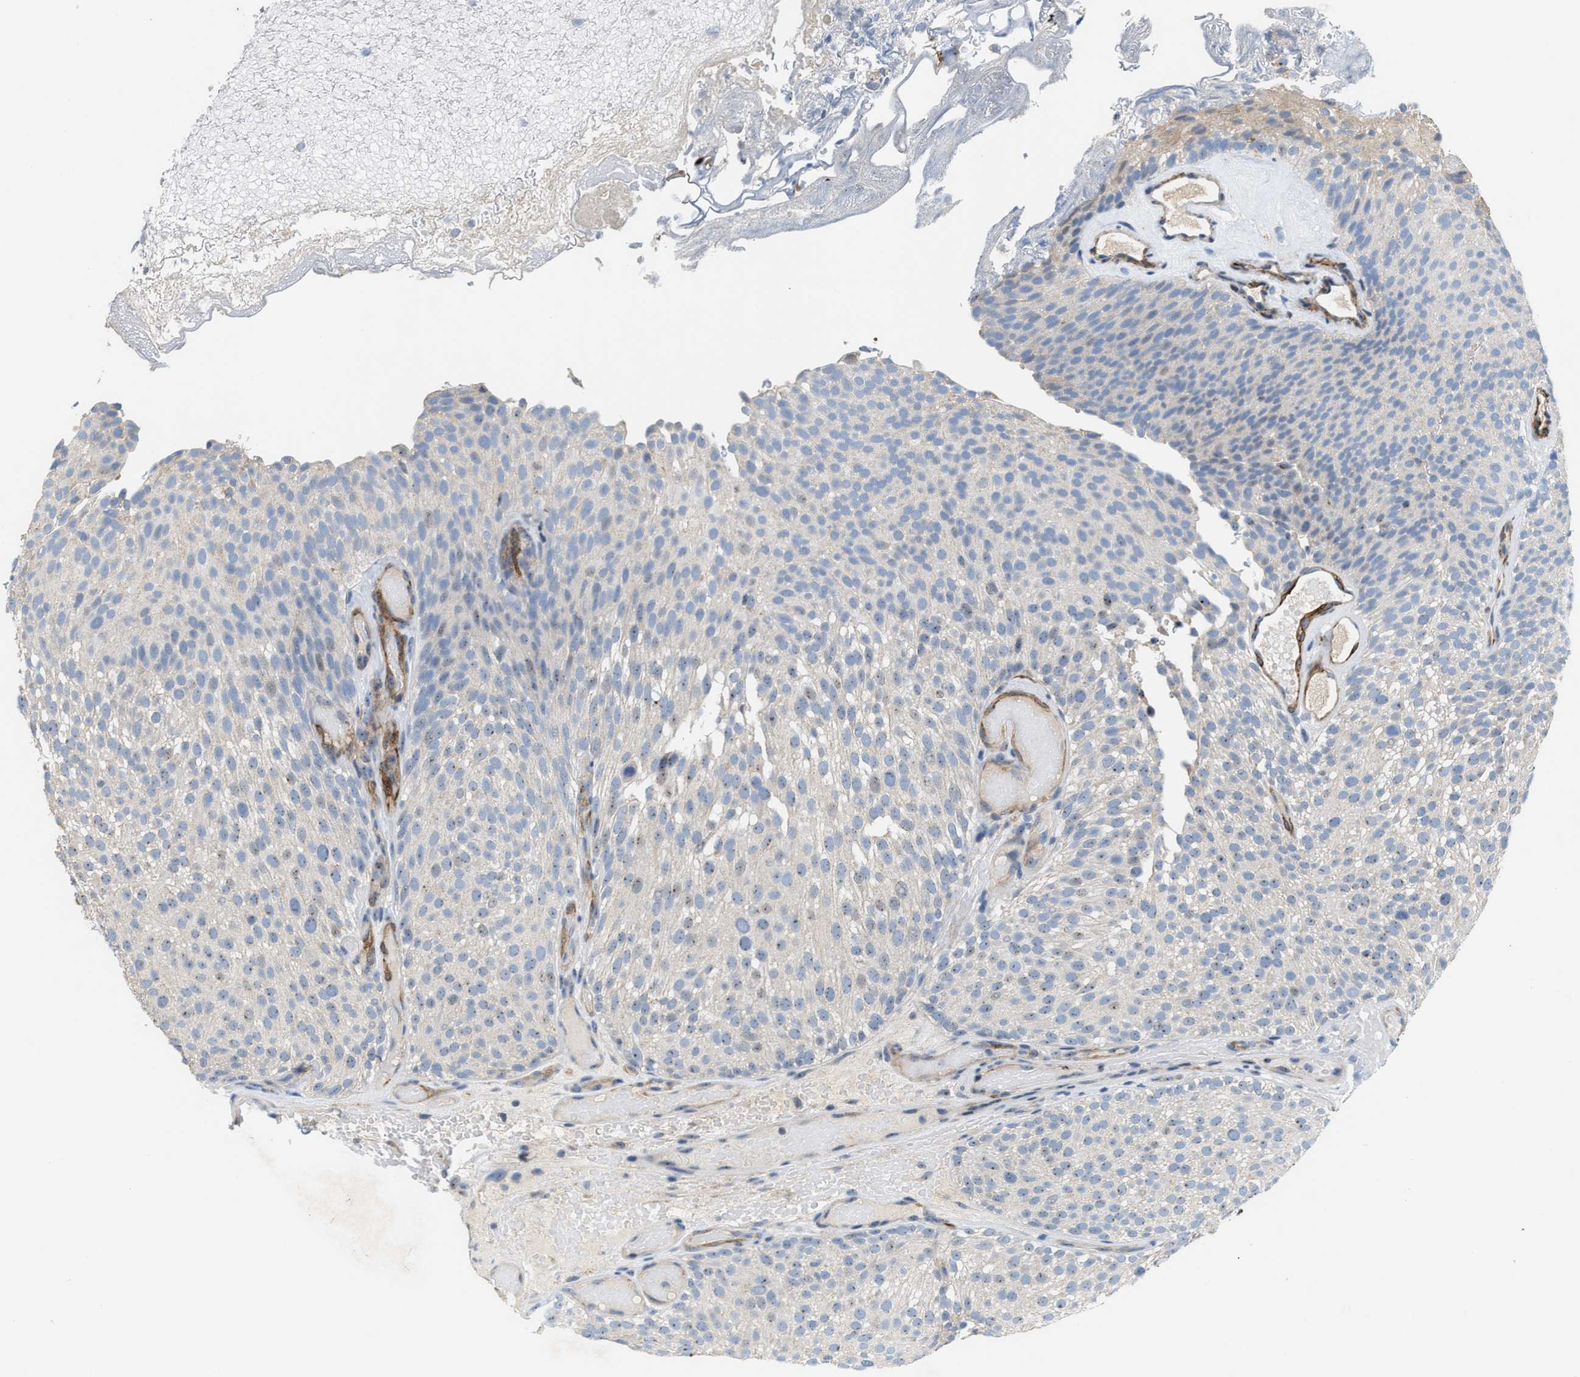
{"staining": {"intensity": "weak", "quantity": "<25%", "location": "nuclear"}, "tissue": "urothelial cancer", "cell_type": "Tumor cells", "image_type": "cancer", "snomed": [{"axis": "morphology", "description": "Urothelial carcinoma, Low grade"}, {"axis": "topography", "description": "Urinary bladder"}], "caption": "A histopathology image of human urothelial cancer is negative for staining in tumor cells. Nuclei are stained in blue.", "gene": "ZNF783", "patient": {"sex": "male", "age": 78}}